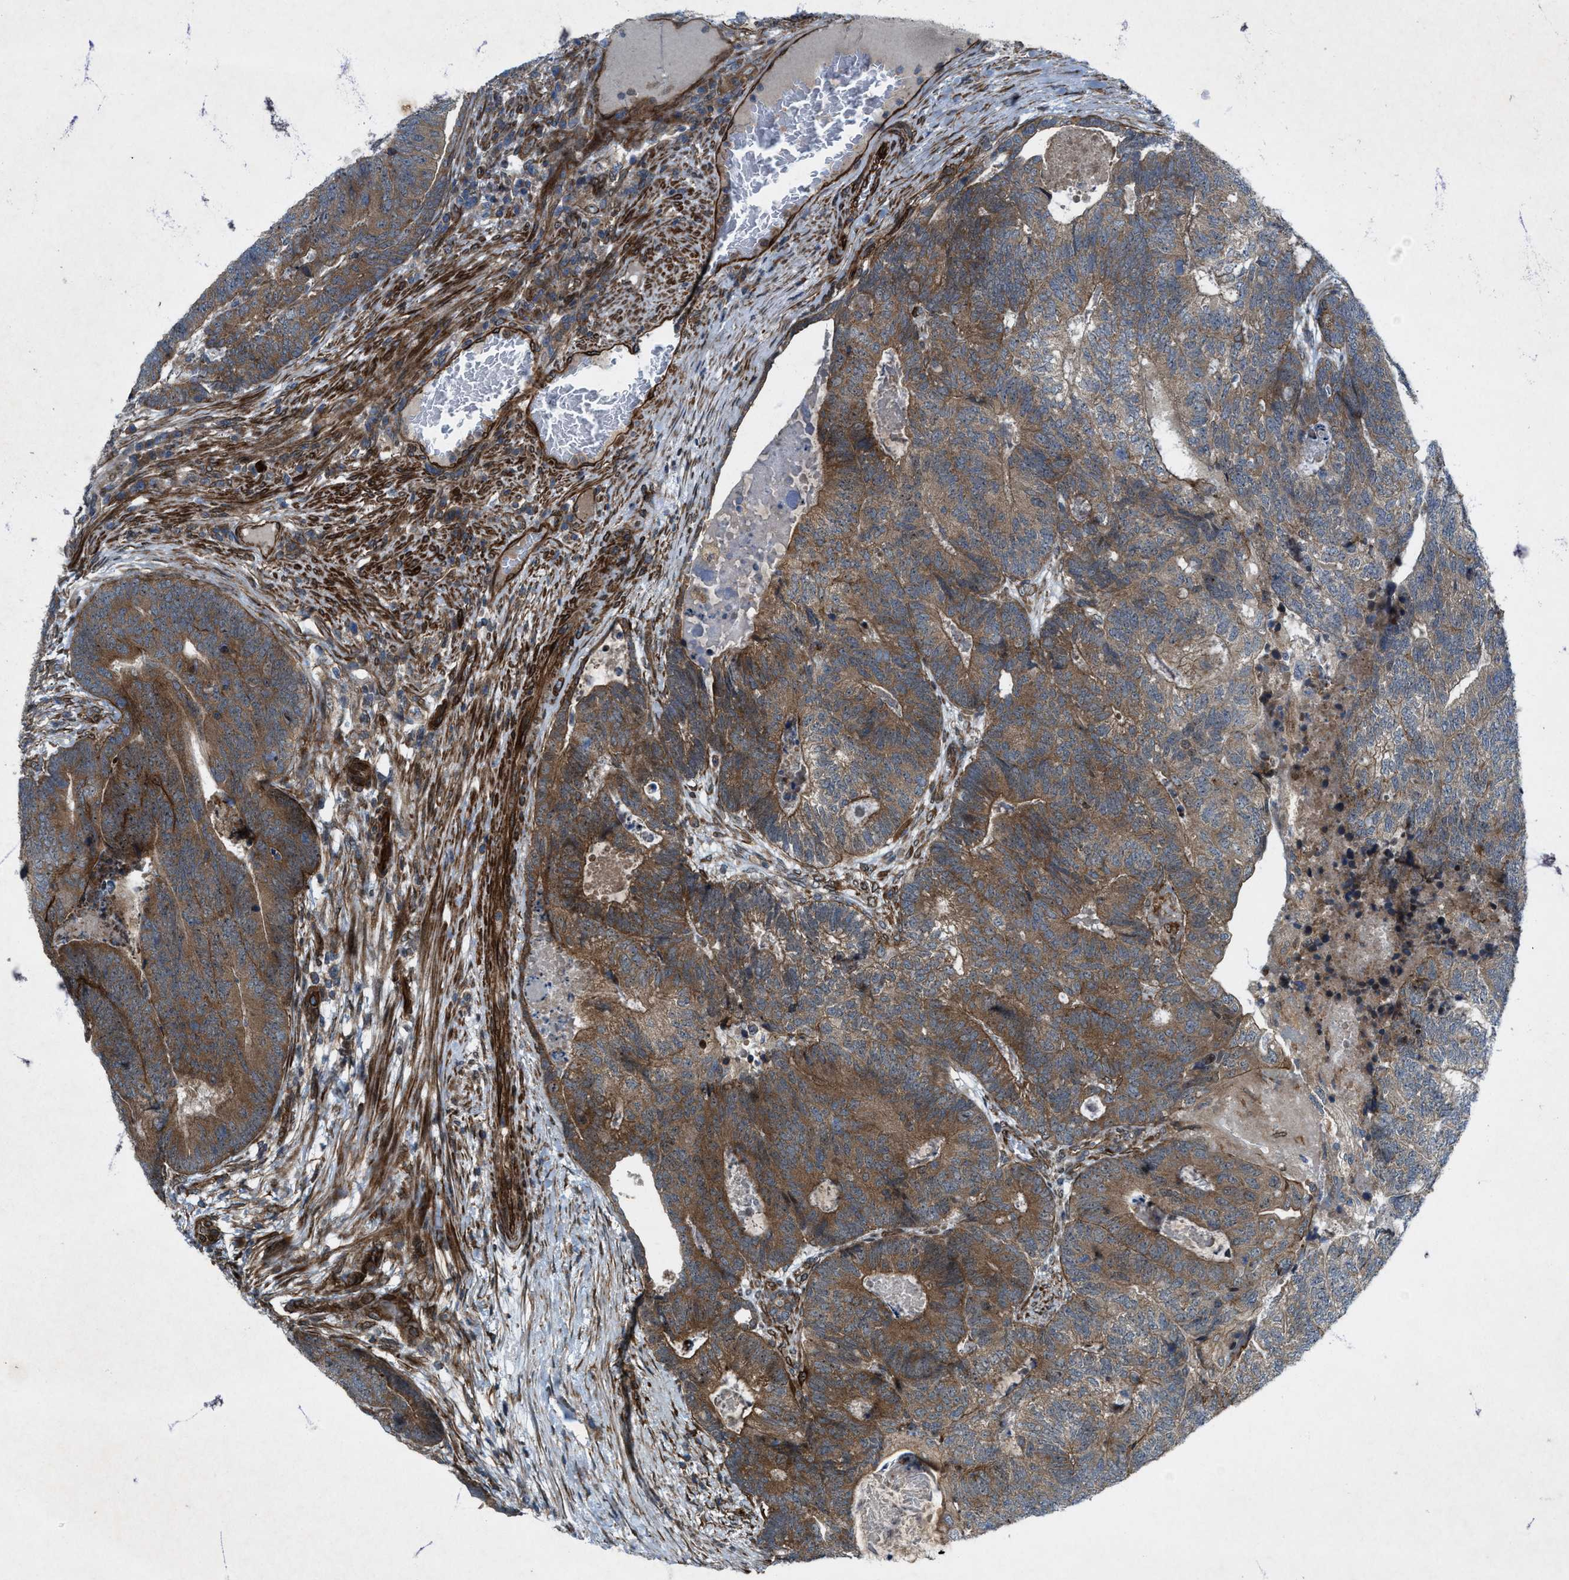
{"staining": {"intensity": "moderate", "quantity": ">75%", "location": "cytoplasmic/membranous"}, "tissue": "colorectal cancer", "cell_type": "Tumor cells", "image_type": "cancer", "snomed": [{"axis": "morphology", "description": "Adenocarcinoma, NOS"}, {"axis": "topography", "description": "Colon"}], "caption": "Adenocarcinoma (colorectal) stained with a brown dye displays moderate cytoplasmic/membranous positive positivity in approximately >75% of tumor cells.", "gene": "URGCP", "patient": {"sex": "female", "age": 67}}